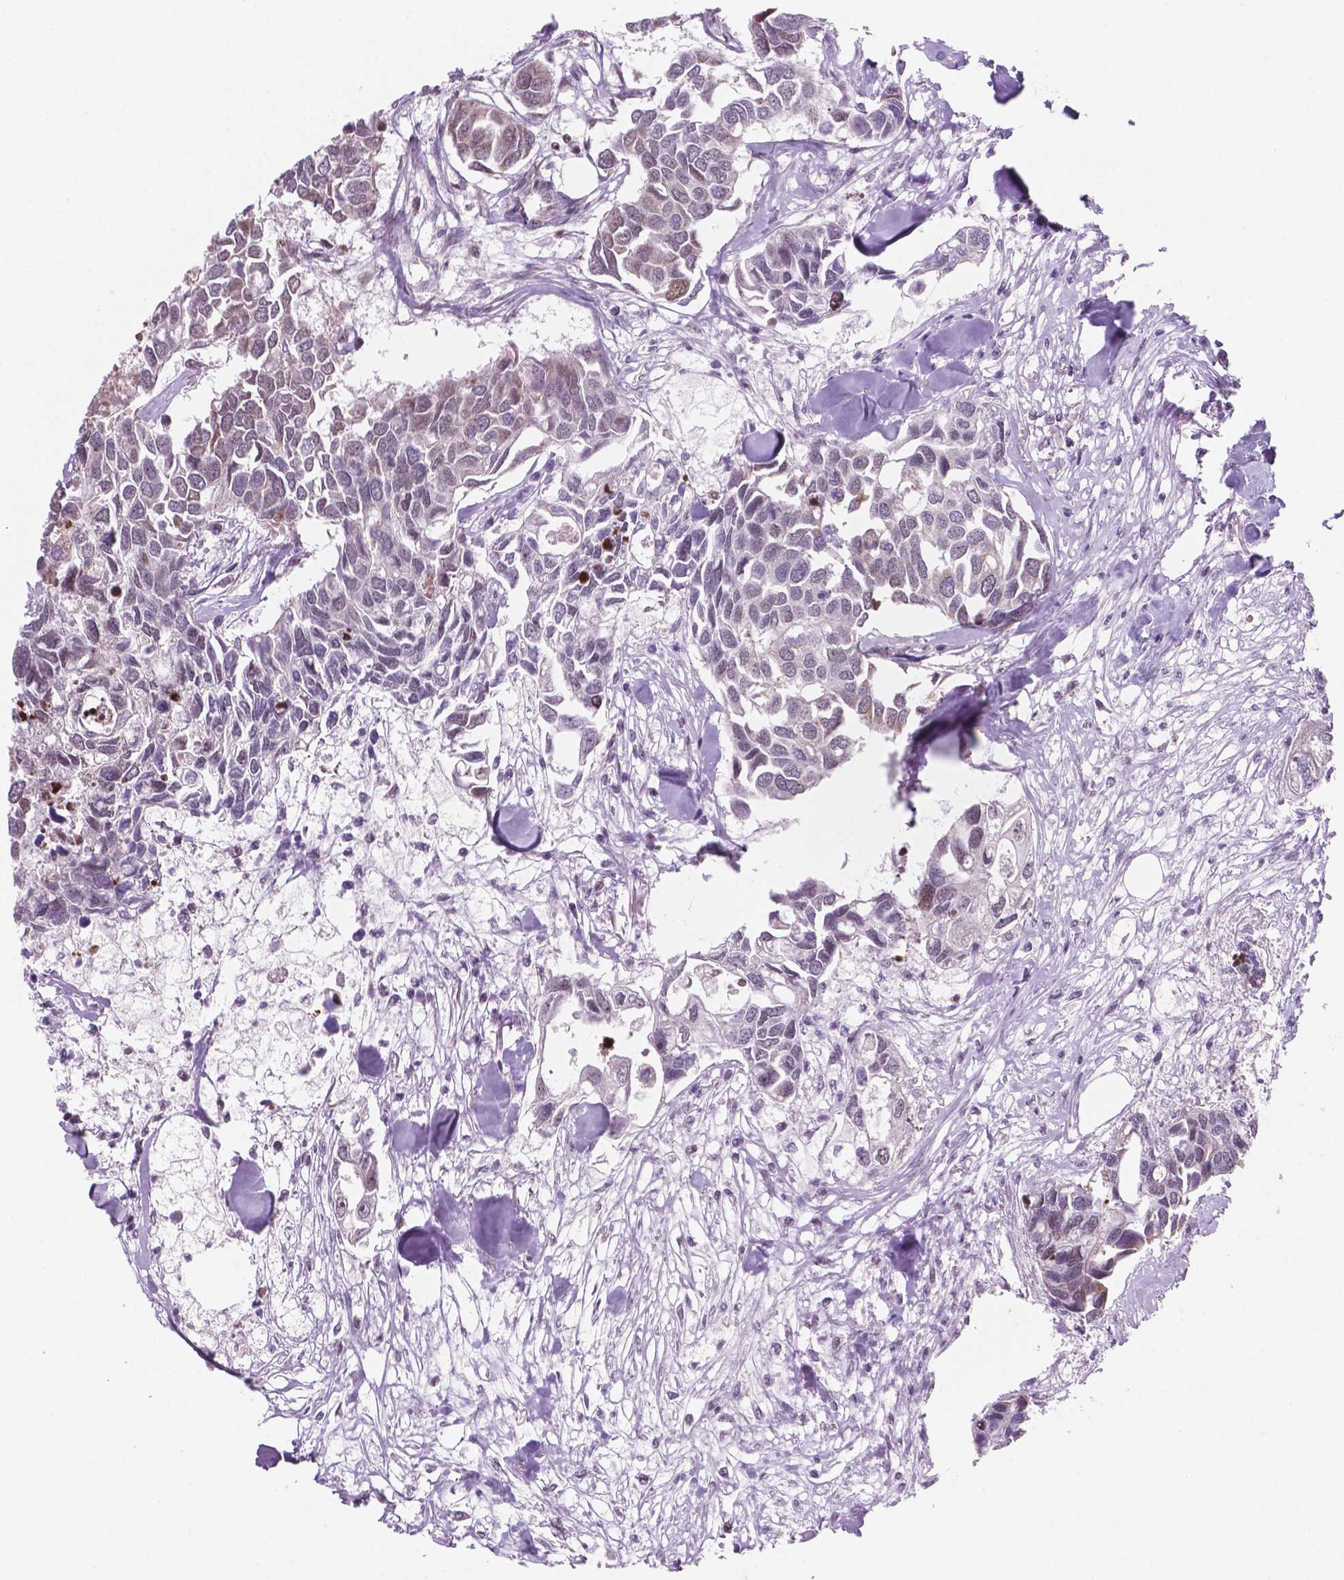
{"staining": {"intensity": "weak", "quantity": "<25%", "location": "cytoplasmic/membranous"}, "tissue": "breast cancer", "cell_type": "Tumor cells", "image_type": "cancer", "snomed": [{"axis": "morphology", "description": "Duct carcinoma"}, {"axis": "topography", "description": "Breast"}], "caption": "The photomicrograph demonstrates no staining of tumor cells in breast cancer.", "gene": "NDUFA10", "patient": {"sex": "female", "age": 83}}